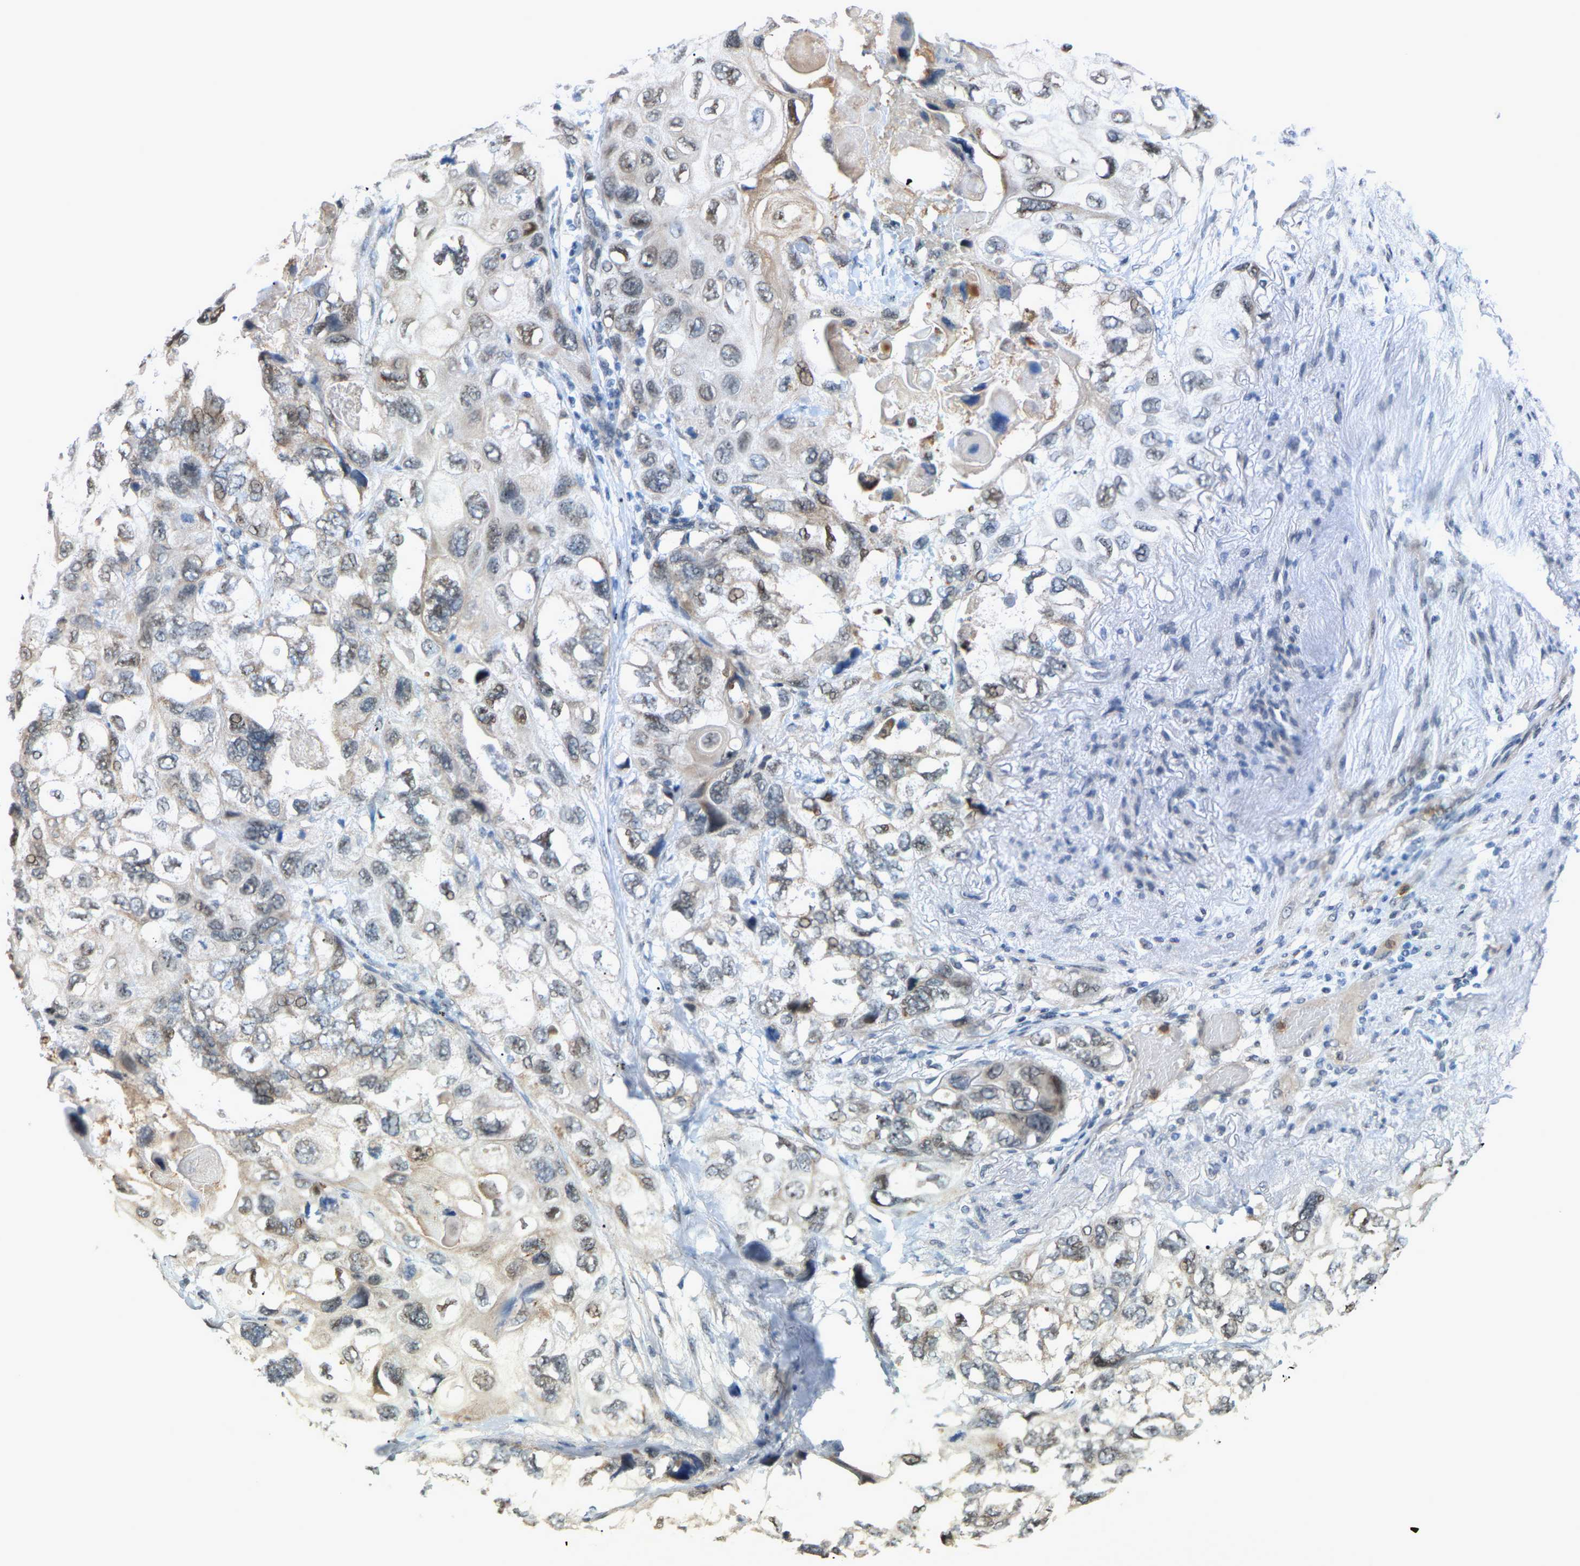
{"staining": {"intensity": "weak", "quantity": "<25%", "location": "cytoplasmic/membranous"}, "tissue": "lung cancer", "cell_type": "Tumor cells", "image_type": "cancer", "snomed": [{"axis": "morphology", "description": "Squamous cell carcinoma, NOS"}, {"axis": "topography", "description": "Lung"}], "caption": "Tumor cells are negative for protein expression in human squamous cell carcinoma (lung).", "gene": "CROT", "patient": {"sex": "female", "age": 73}}